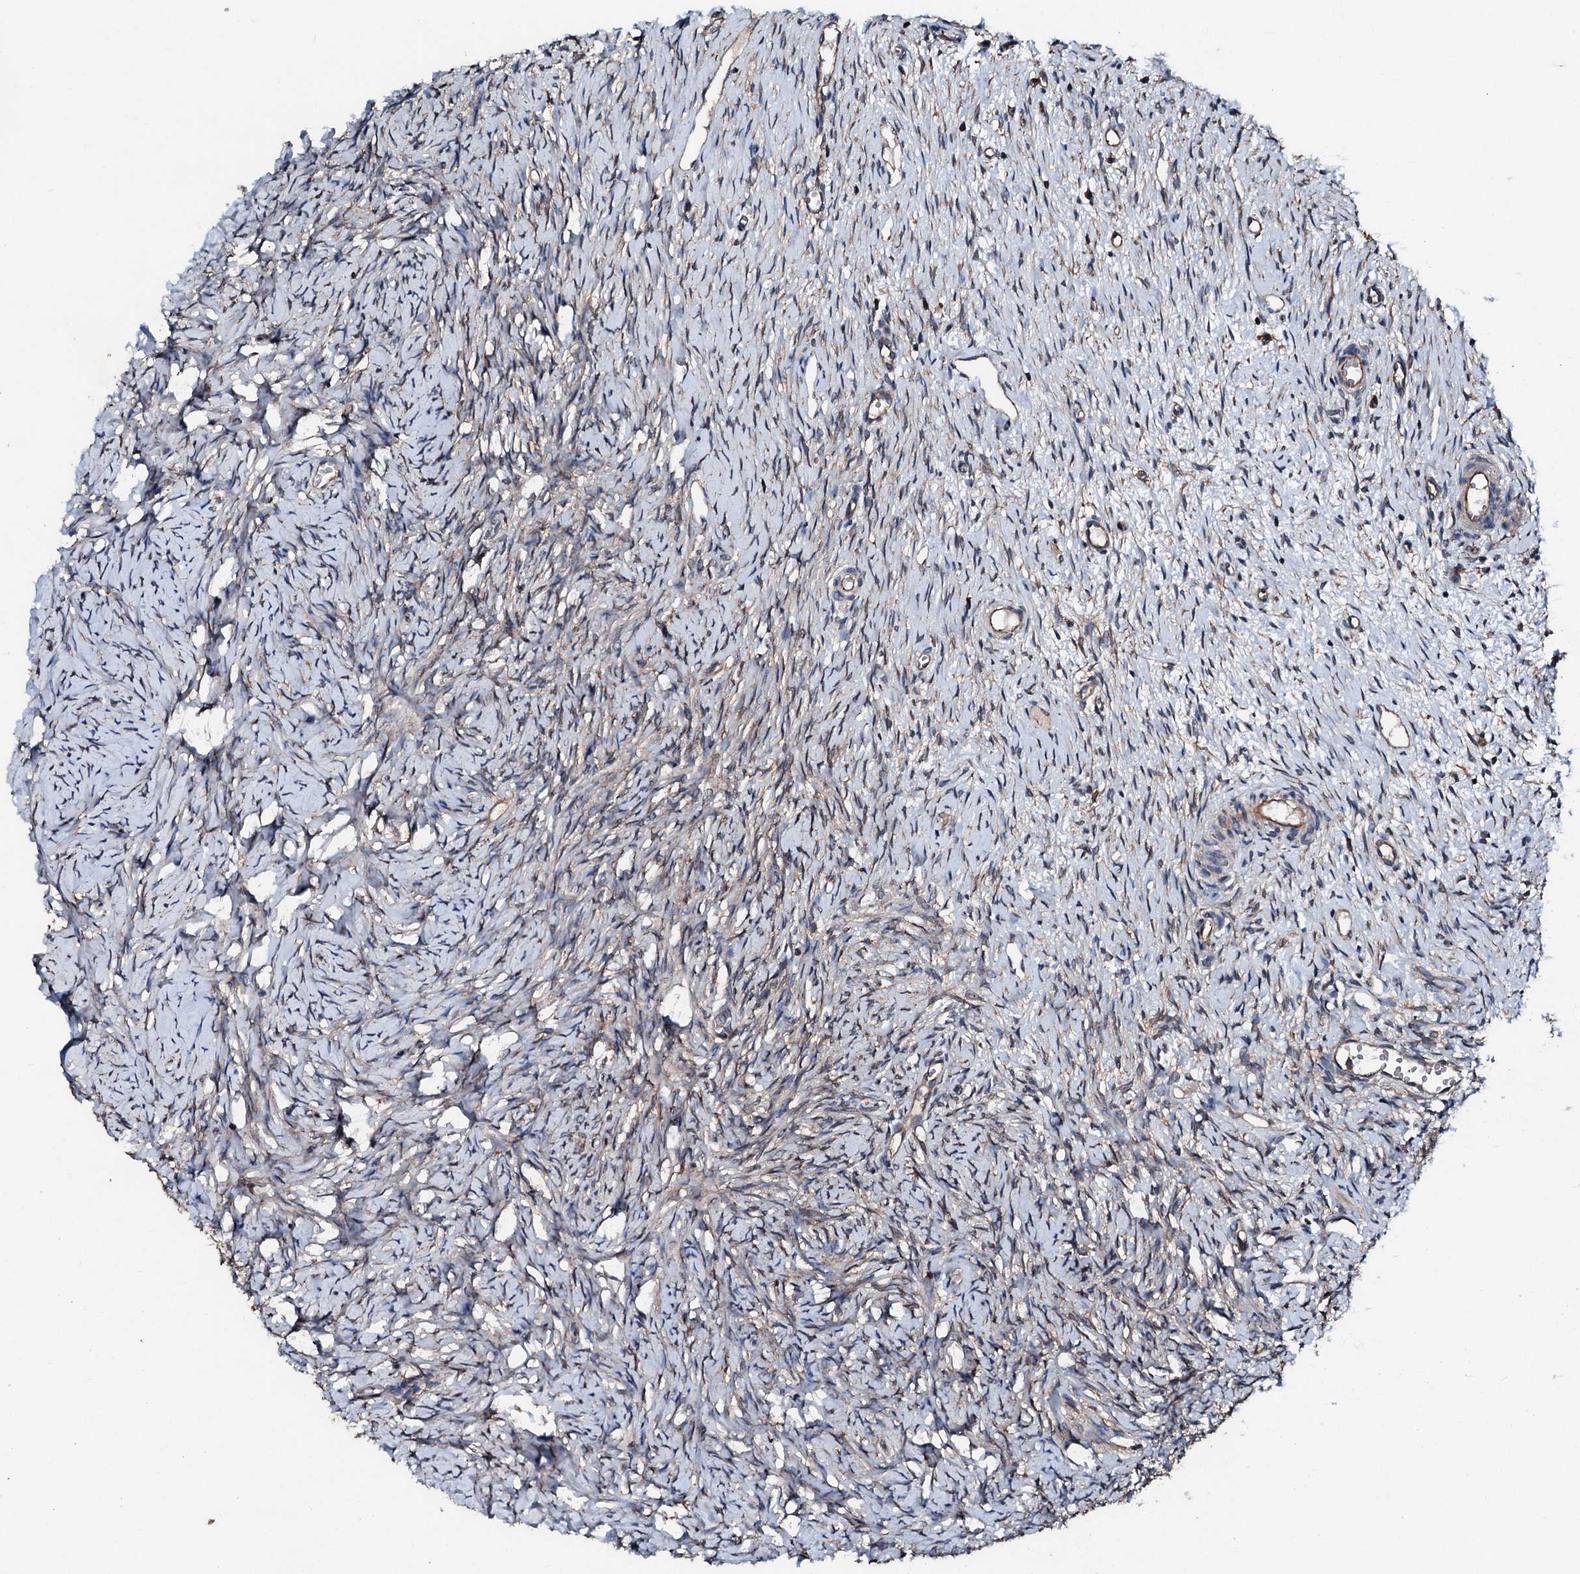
{"staining": {"intensity": "weak", "quantity": "25%-75%", "location": "cytoplasmic/membranous"}, "tissue": "ovary", "cell_type": "Ovarian stroma cells", "image_type": "normal", "snomed": [{"axis": "morphology", "description": "Normal tissue, NOS"}, {"axis": "topography", "description": "Ovary"}], "caption": "Human ovary stained with a brown dye reveals weak cytoplasmic/membranous positive expression in about 25%-75% of ovarian stroma cells.", "gene": "FGD4", "patient": {"sex": "female", "age": 51}}